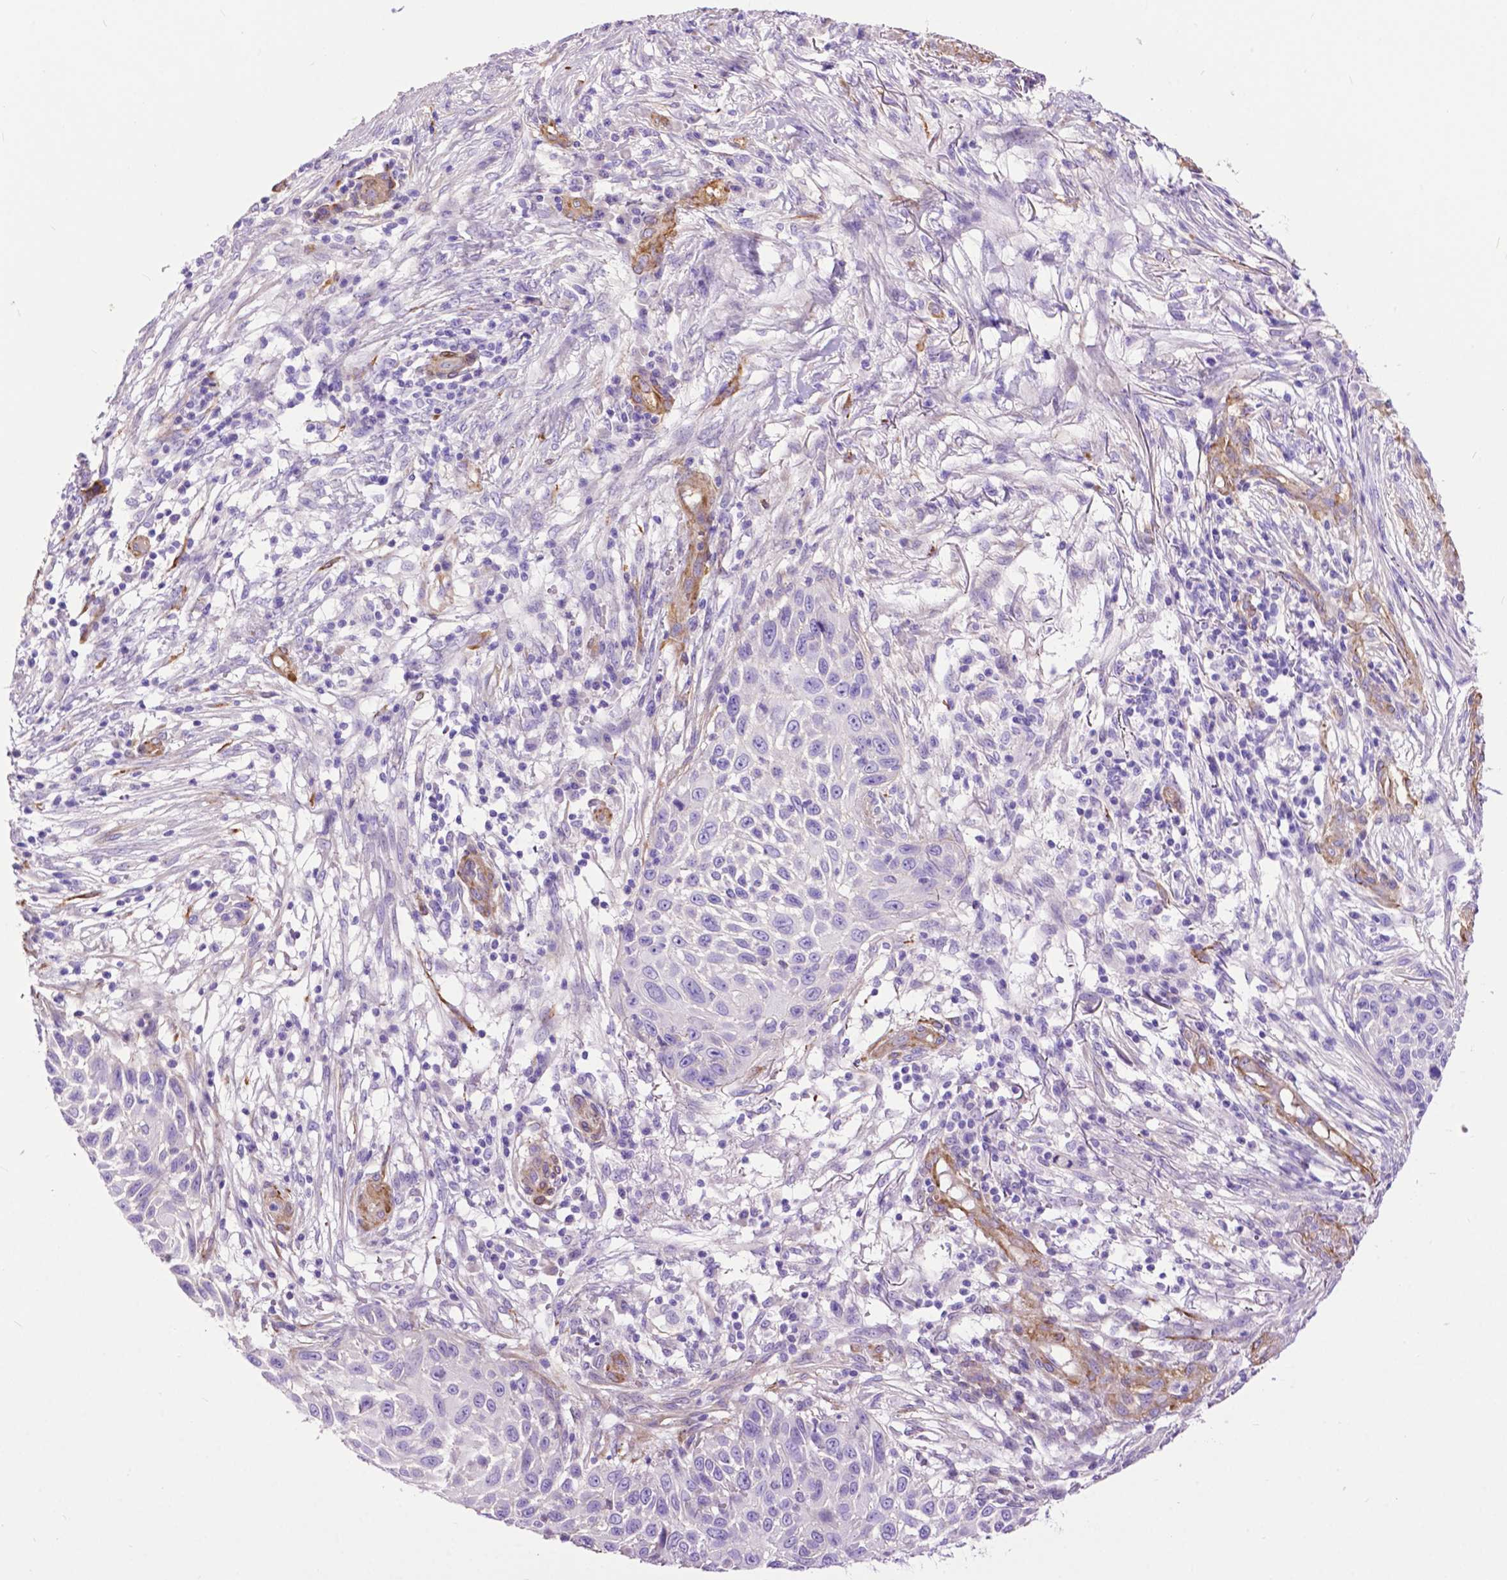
{"staining": {"intensity": "negative", "quantity": "none", "location": "none"}, "tissue": "skin cancer", "cell_type": "Tumor cells", "image_type": "cancer", "snomed": [{"axis": "morphology", "description": "Squamous cell carcinoma, NOS"}, {"axis": "topography", "description": "Skin"}], "caption": "Tumor cells show no significant positivity in skin cancer. (Immunohistochemistry, brightfield microscopy, high magnification).", "gene": "PCDHA12", "patient": {"sex": "male", "age": 92}}